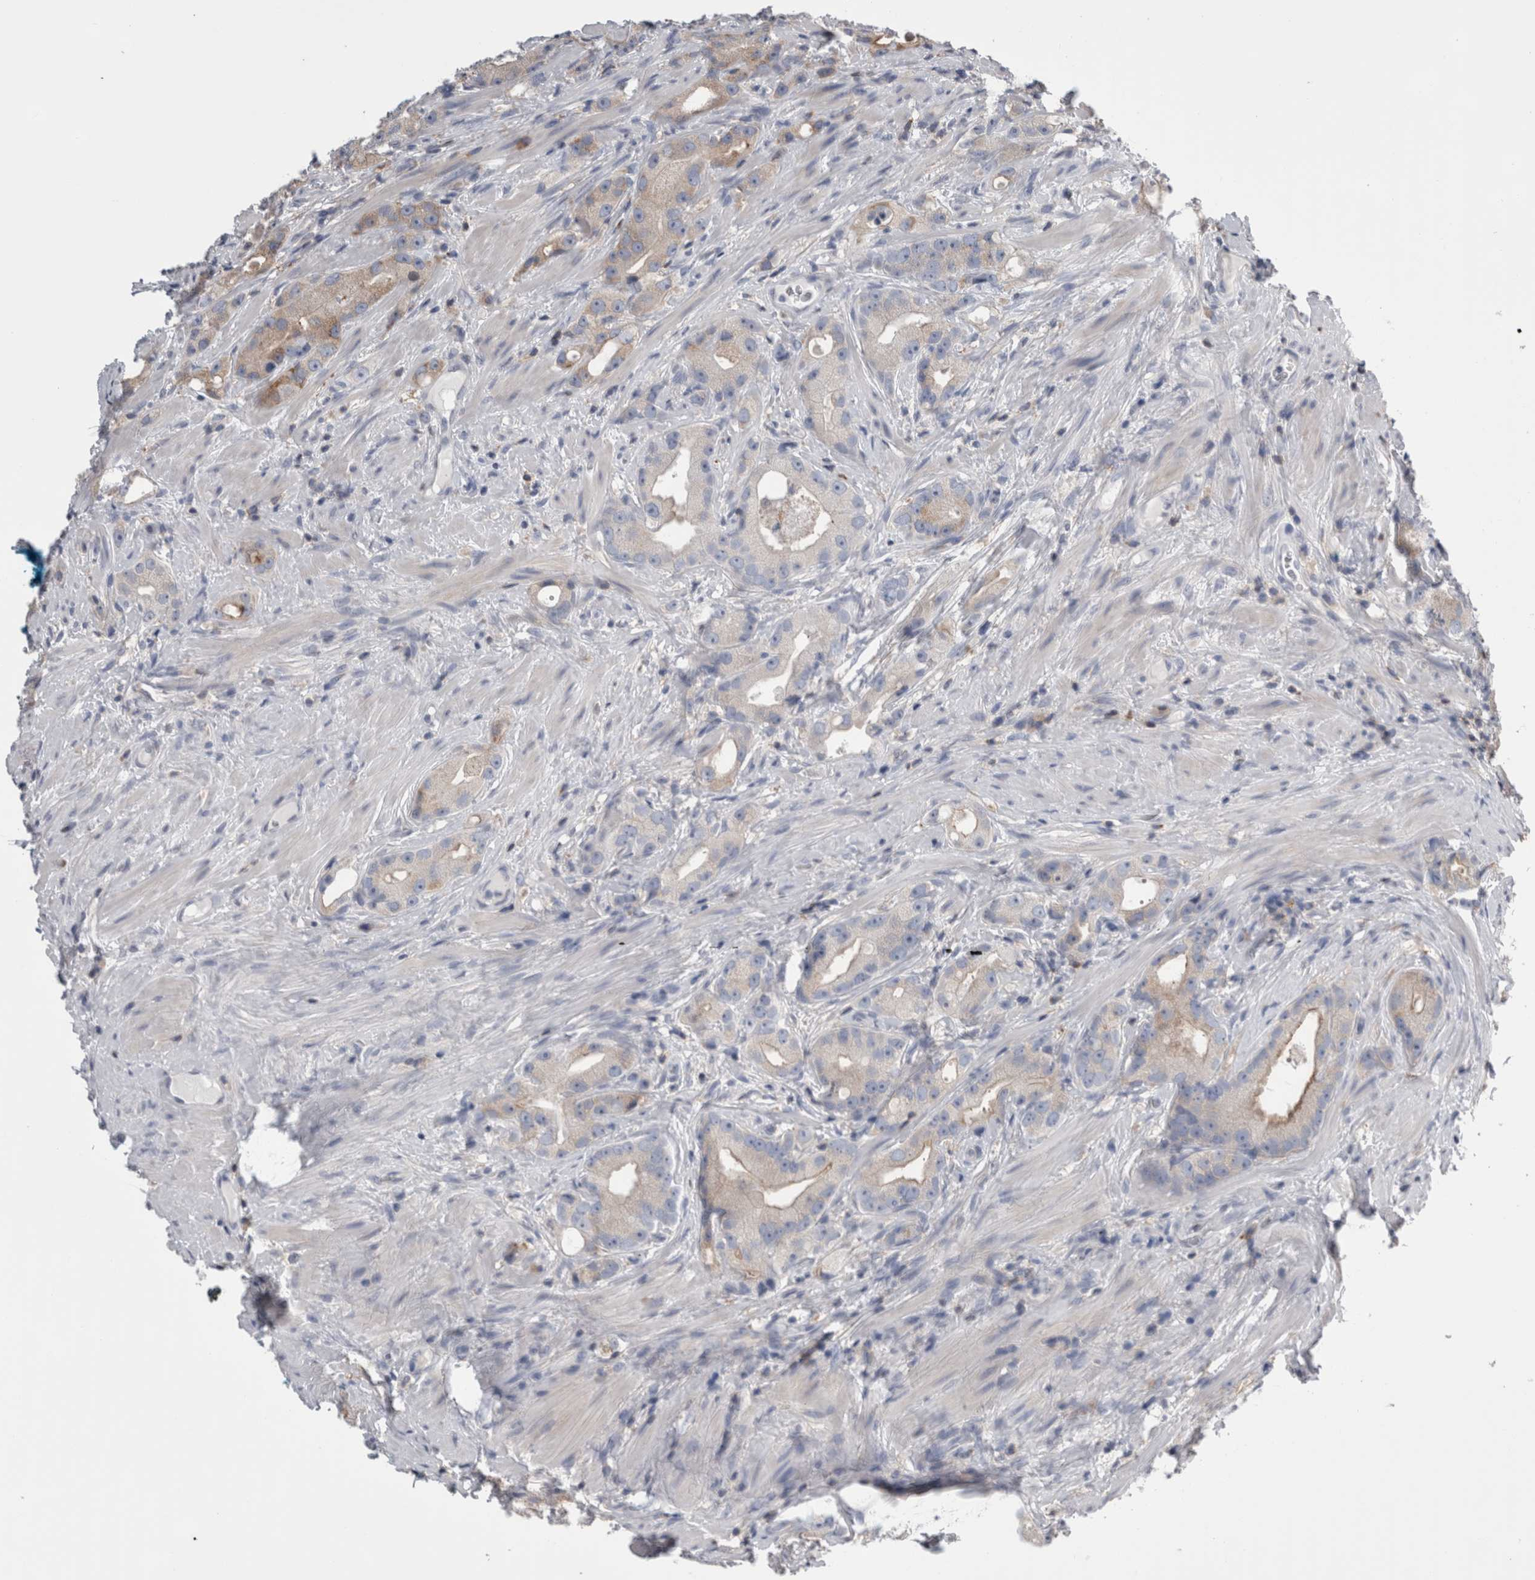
{"staining": {"intensity": "weak", "quantity": "<25%", "location": "cytoplasmic/membranous"}, "tissue": "prostate cancer", "cell_type": "Tumor cells", "image_type": "cancer", "snomed": [{"axis": "morphology", "description": "Adenocarcinoma, High grade"}, {"axis": "topography", "description": "Prostate"}], "caption": "The photomicrograph shows no significant positivity in tumor cells of prostate high-grade adenocarcinoma.", "gene": "DCTN6", "patient": {"sex": "male", "age": 63}}